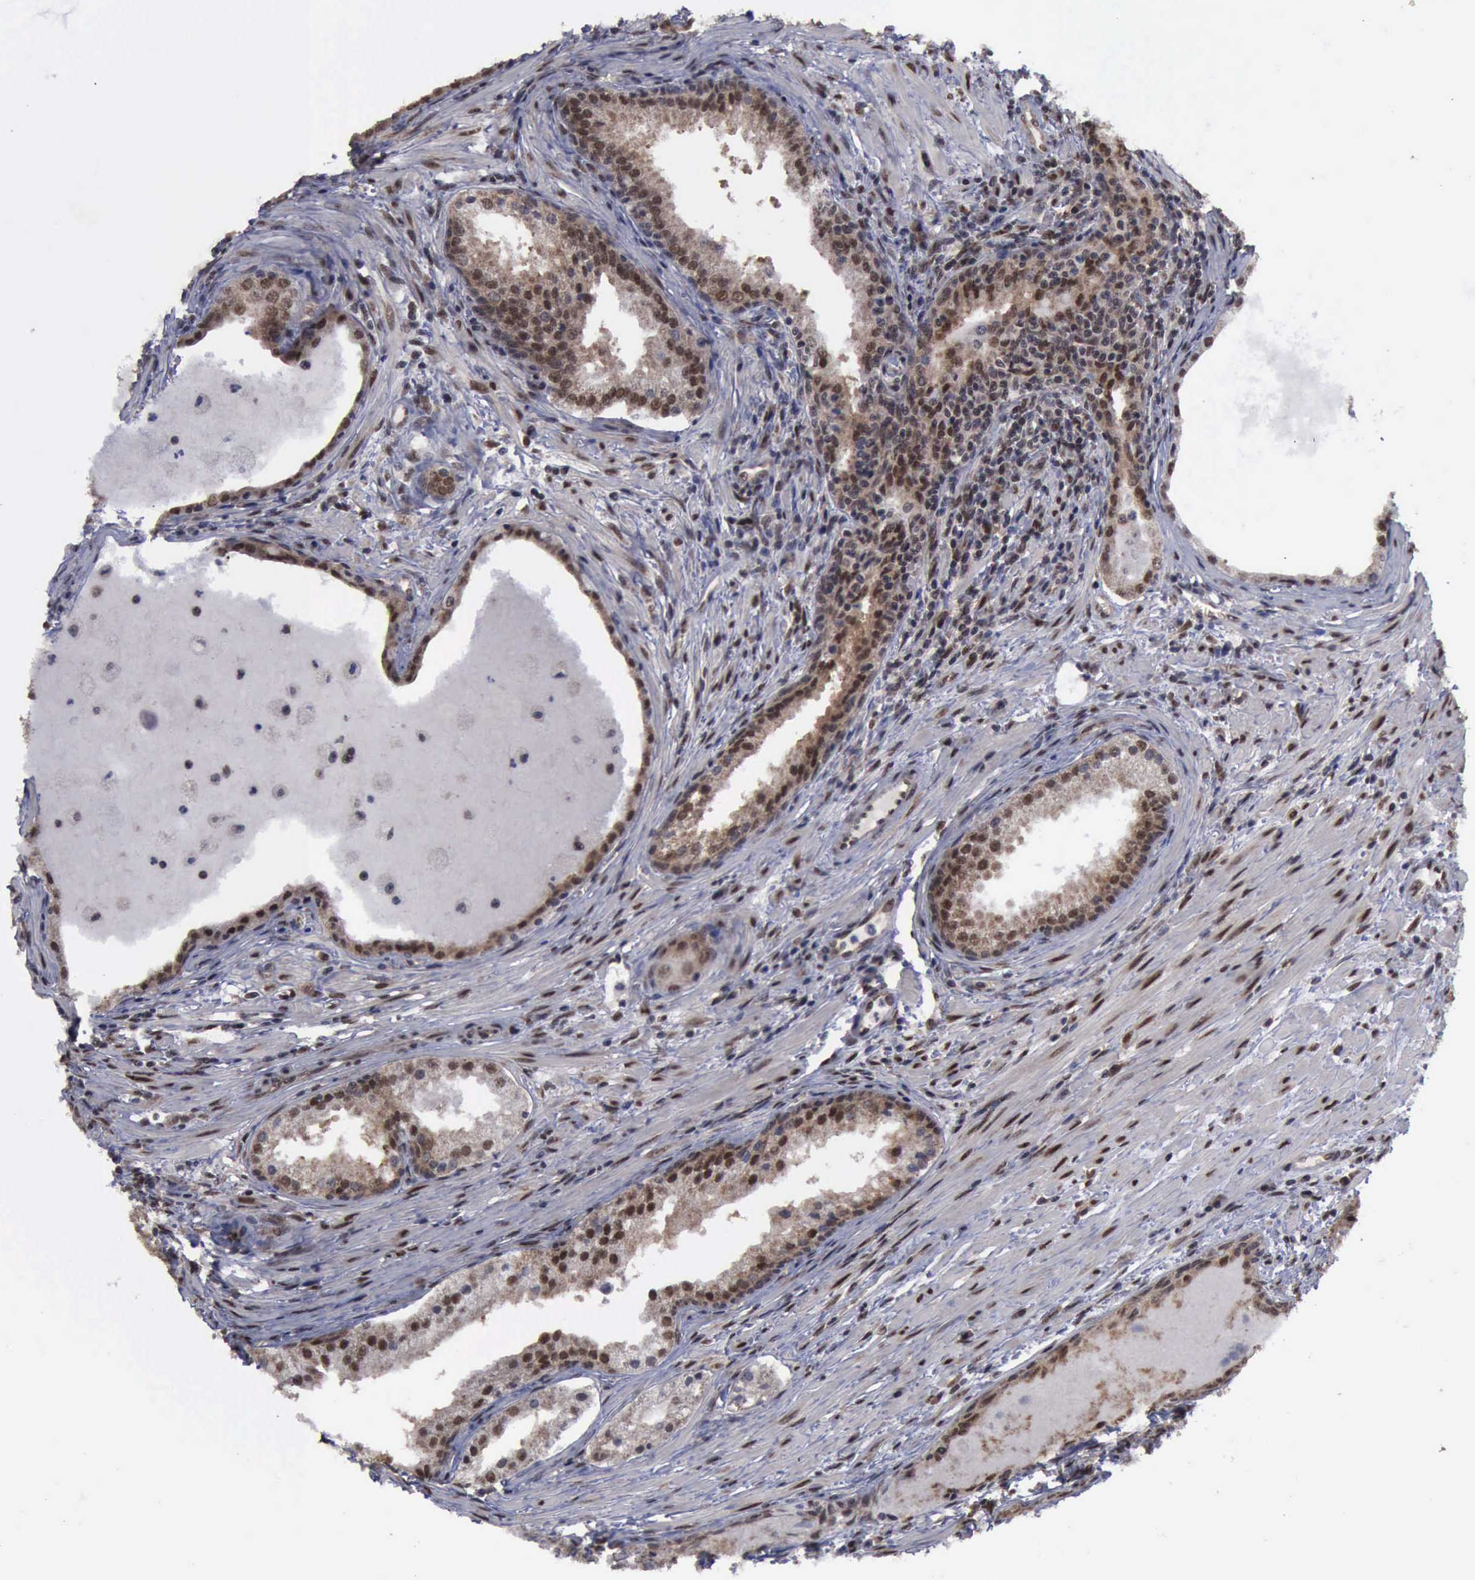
{"staining": {"intensity": "moderate", "quantity": ">75%", "location": "cytoplasmic/membranous,nuclear"}, "tissue": "prostate cancer", "cell_type": "Tumor cells", "image_type": "cancer", "snomed": [{"axis": "morphology", "description": "Adenocarcinoma, Medium grade"}, {"axis": "topography", "description": "Prostate"}], "caption": "Prostate medium-grade adenocarcinoma was stained to show a protein in brown. There is medium levels of moderate cytoplasmic/membranous and nuclear expression in about >75% of tumor cells. (DAB (3,3'-diaminobenzidine) = brown stain, brightfield microscopy at high magnification).", "gene": "RTCB", "patient": {"sex": "male", "age": 70}}